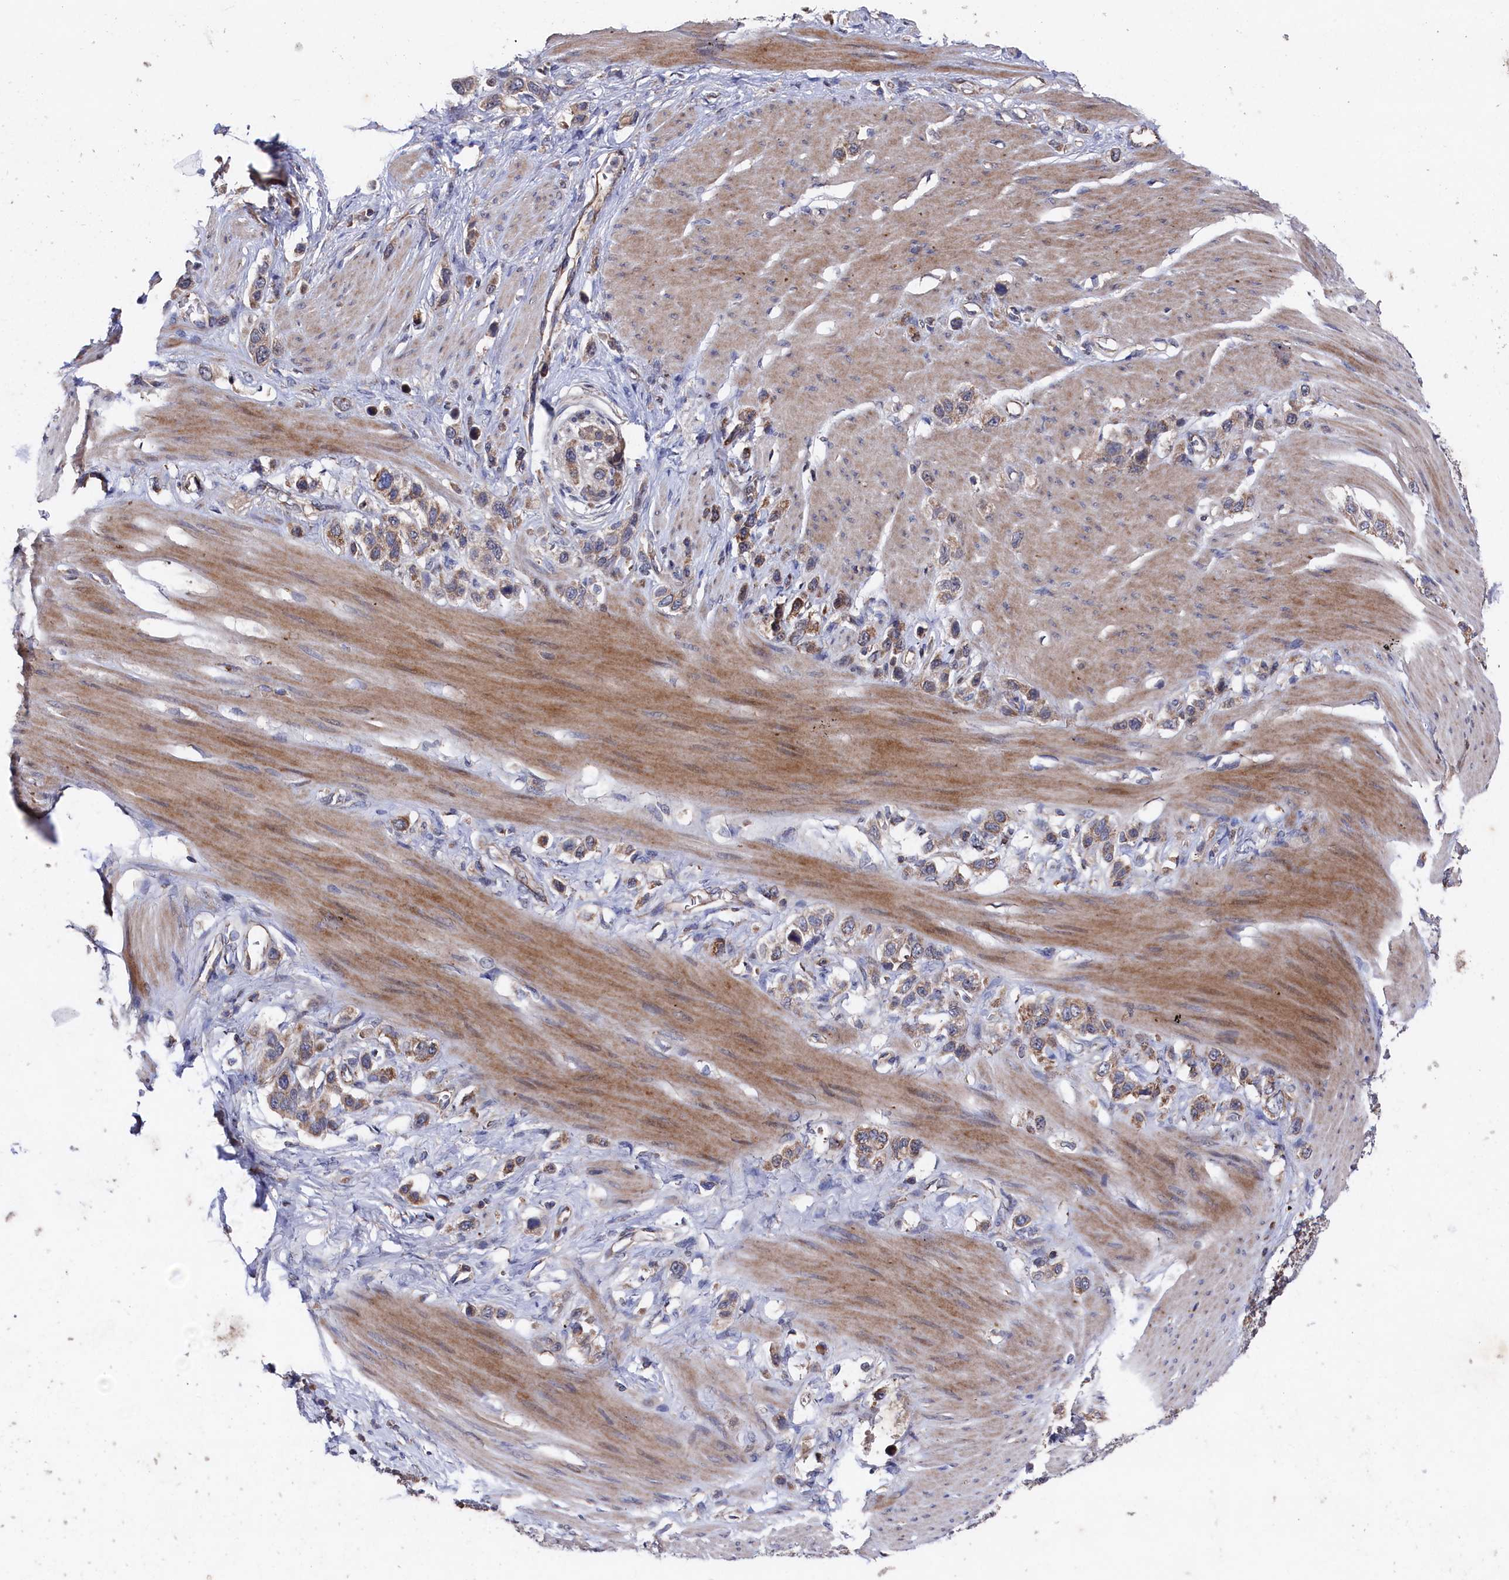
{"staining": {"intensity": "moderate", "quantity": ">75%", "location": "cytoplasmic/membranous"}, "tissue": "stomach cancer", "cell_type": "Tumor cells", "image_type": "cancer", "snomed": [{"axis": "morphology", "description": "Adenocarcinoma, NOS"}, {"axis": "morphology", "description": "Adenocarcinoma, High grade"}, {"axis": "topography", "description": "Stomach, upper"}, {"axis": "topography", "description": "Stomach, lower"}], "caption": "This histopathology image reveals IHC staining of human stomach cancer, with medium moderate cytoplasmic/membranous staining in approximately >75% of tumor cells.", "gene": "SUPV3L1", "patient": {"sex": "female", "age": 65}}